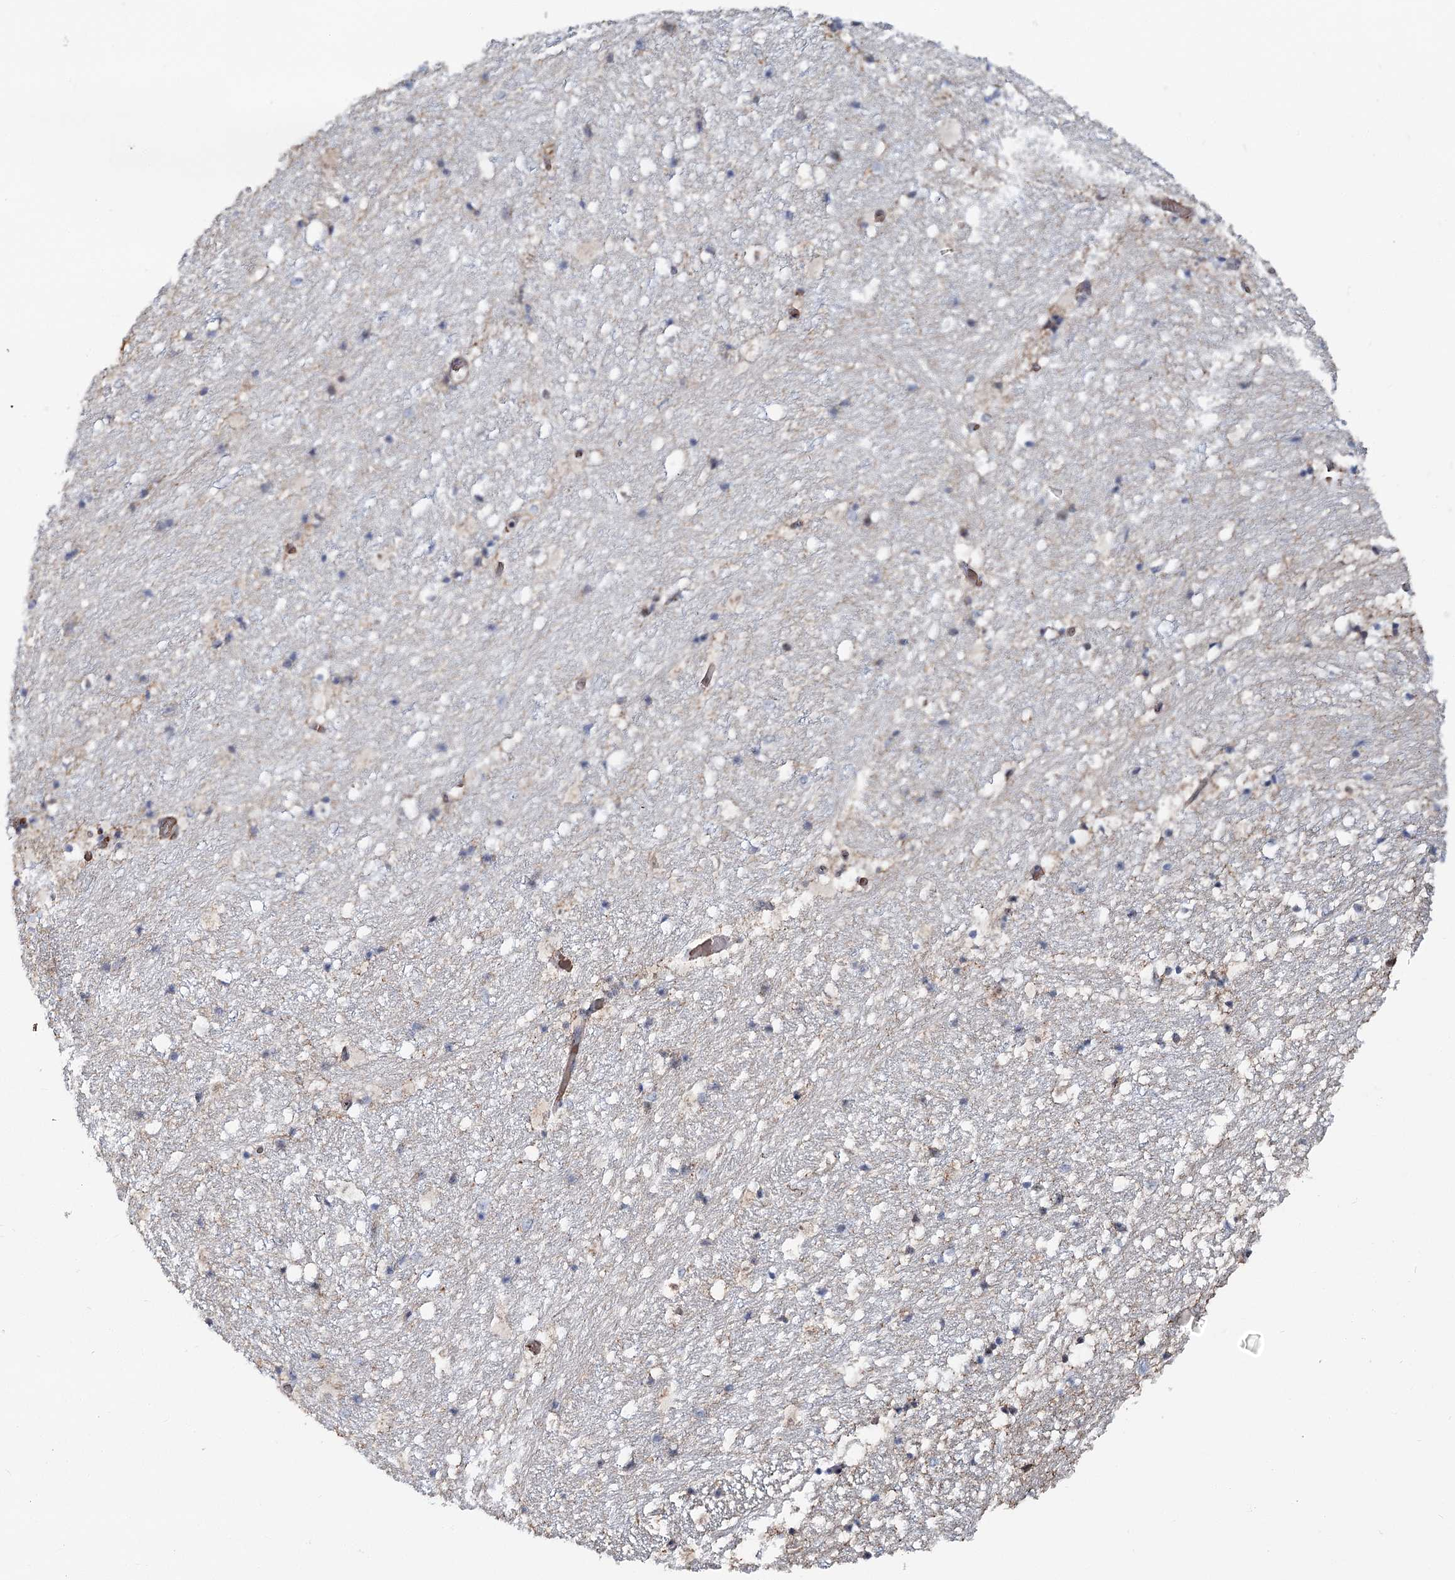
{"staining": {"intensity": "weak", "quantity": "<25%", "location": "cytoplasmic/membranous"}, "tissue": "hippocampus", "cell_type": "Glial cells", "image_type": "normal", "snomed": [{"axis": "morphology", "description": "Normal tissue, NOS"}, {"axis": "topography", "description": "Hippocampus"}], "caption": "This is a photomicrograph of IHC staining of benign hippocampus, which shows no positivity in glial cells.", "gene": "CIB4", "patient": {"sex": "female", "age": 52}}